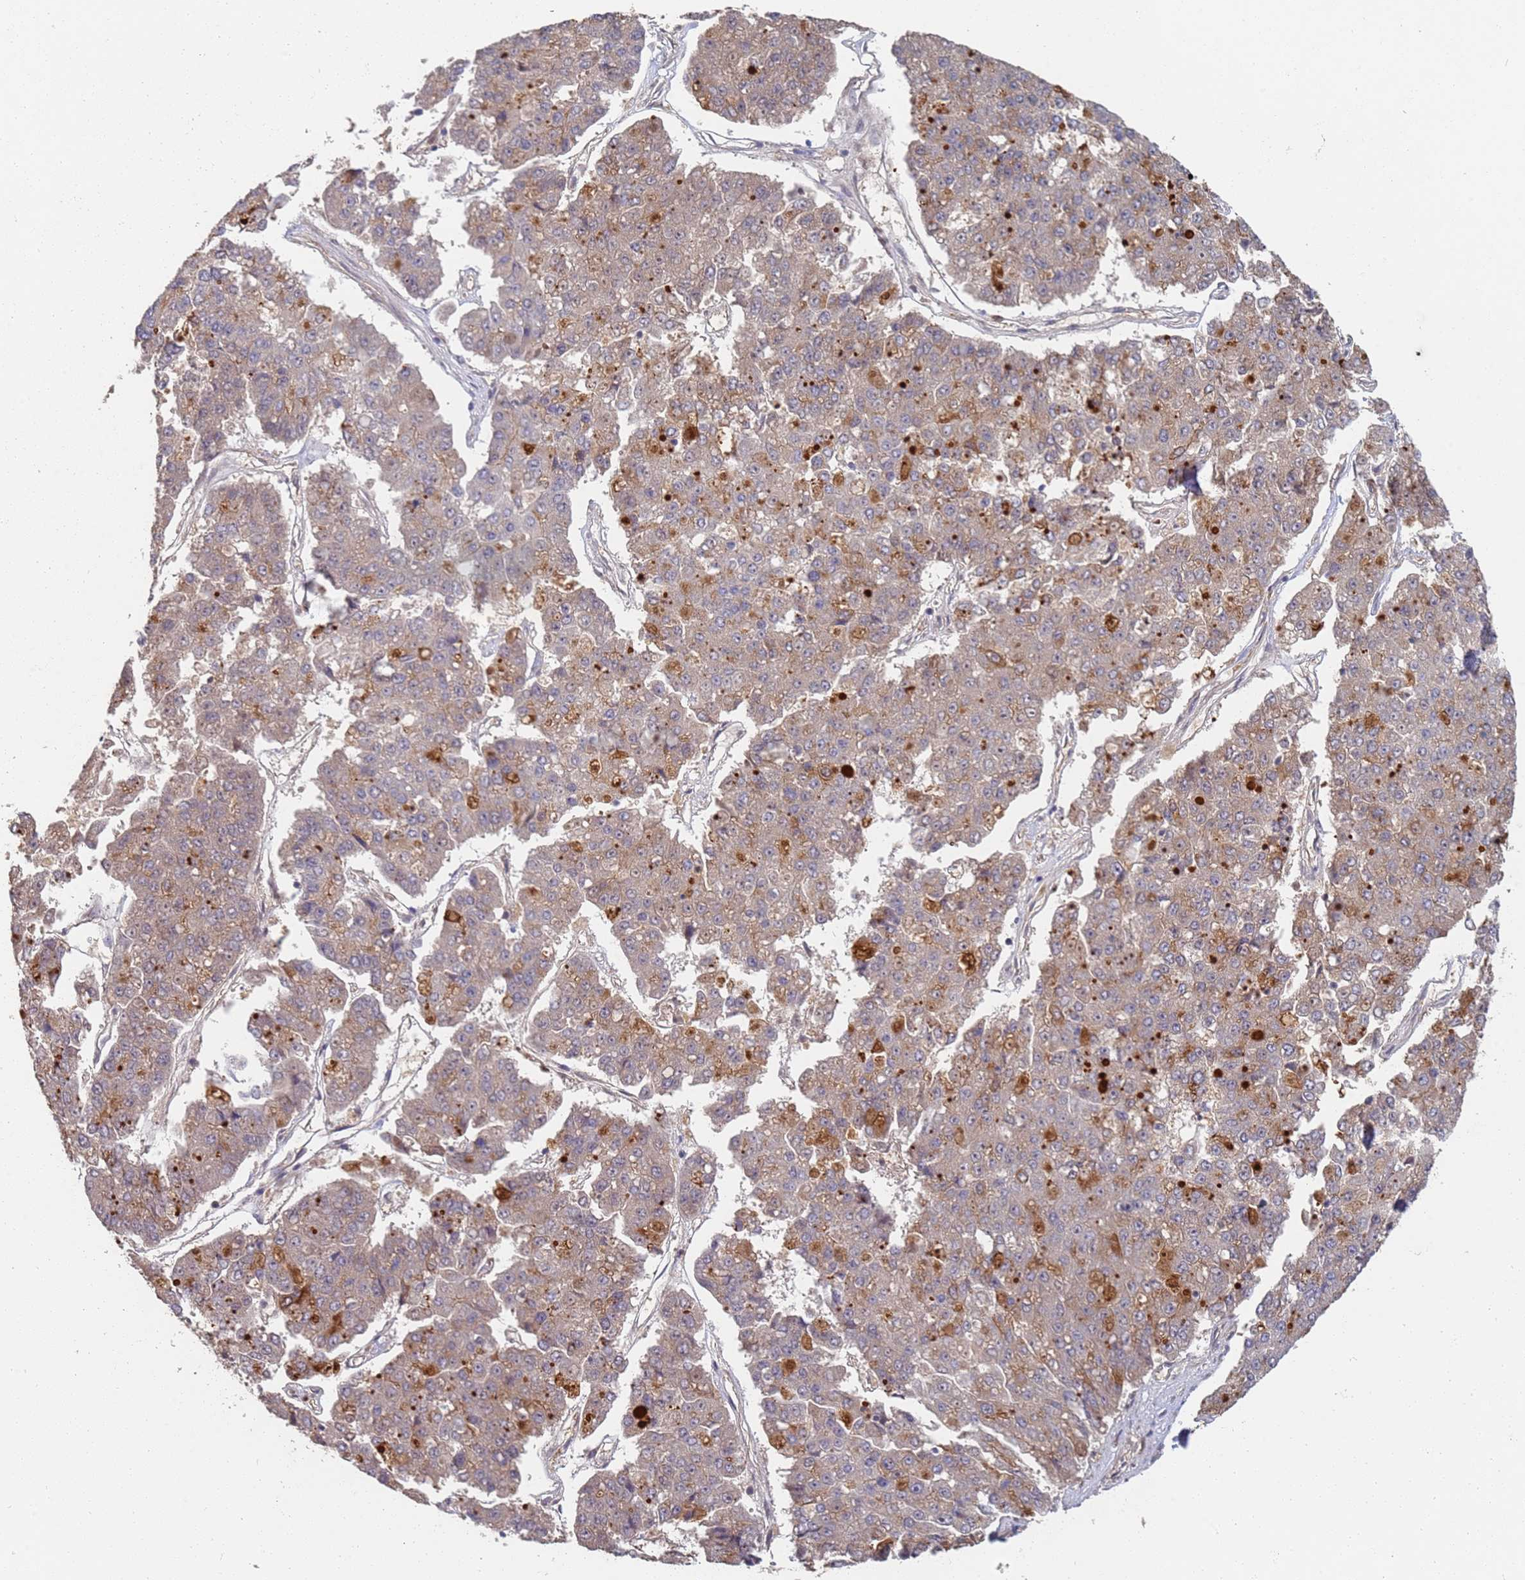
{"staining": {"intensity": "moderate", "quantity": "<25%", "location": "cytoplasmic/membranous"}, "tissue": "pancreatic cancer", "cell_type": "Tumor cells", "image_type": "cancer", "snomed": [{"axis": "morphology", "description": "Adenocarcinoma, NOS"}, {"axis": "topography", "description": "Pancreas"}], "caption": "Protein staining of pancreatic adenocarcinoma tissue shows moderate cytoplasmic/membranous positivity in approximately <25% of tumor cells.", "gene": "ABCB6", "patient": {"sex": "male", "age": 50}}